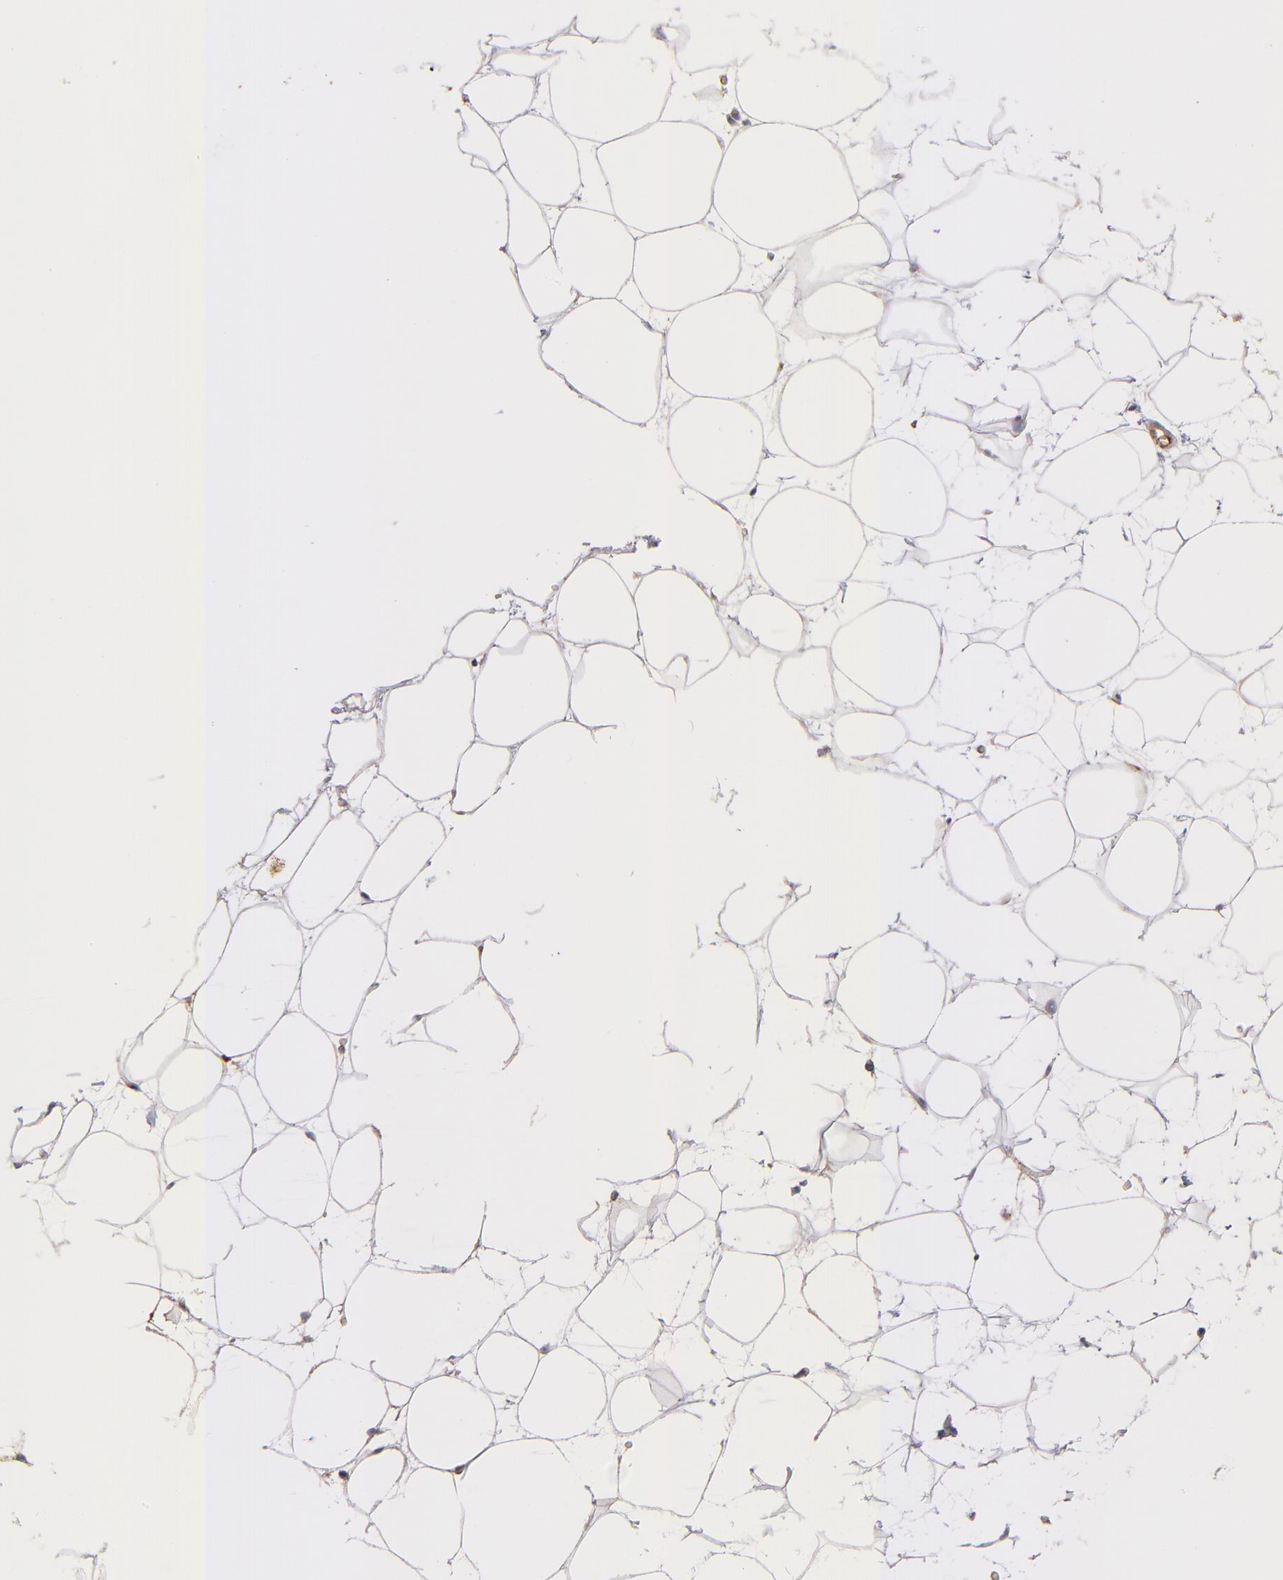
{"staining": {"intensity": "weak", "quantity": ">75%", "location": "cytoplasmic/membranous"}, "tissue": "adipose tissue", "cell_type": "Adipocytes", "image_type": "normal", "snomed": [{"axis": "morphology", "description": "Normal tissue, NOS"}, {"axis": "topography", "description": "Breast"}], "caption": "Immunohistochemical staining of benign adipose tissue demonstrates low levels of weak cytoplasmic/membranous staining in about >75% of adipocytes.", "gene": "DACT1", "patient": {"sex": "female", "age": 22}}